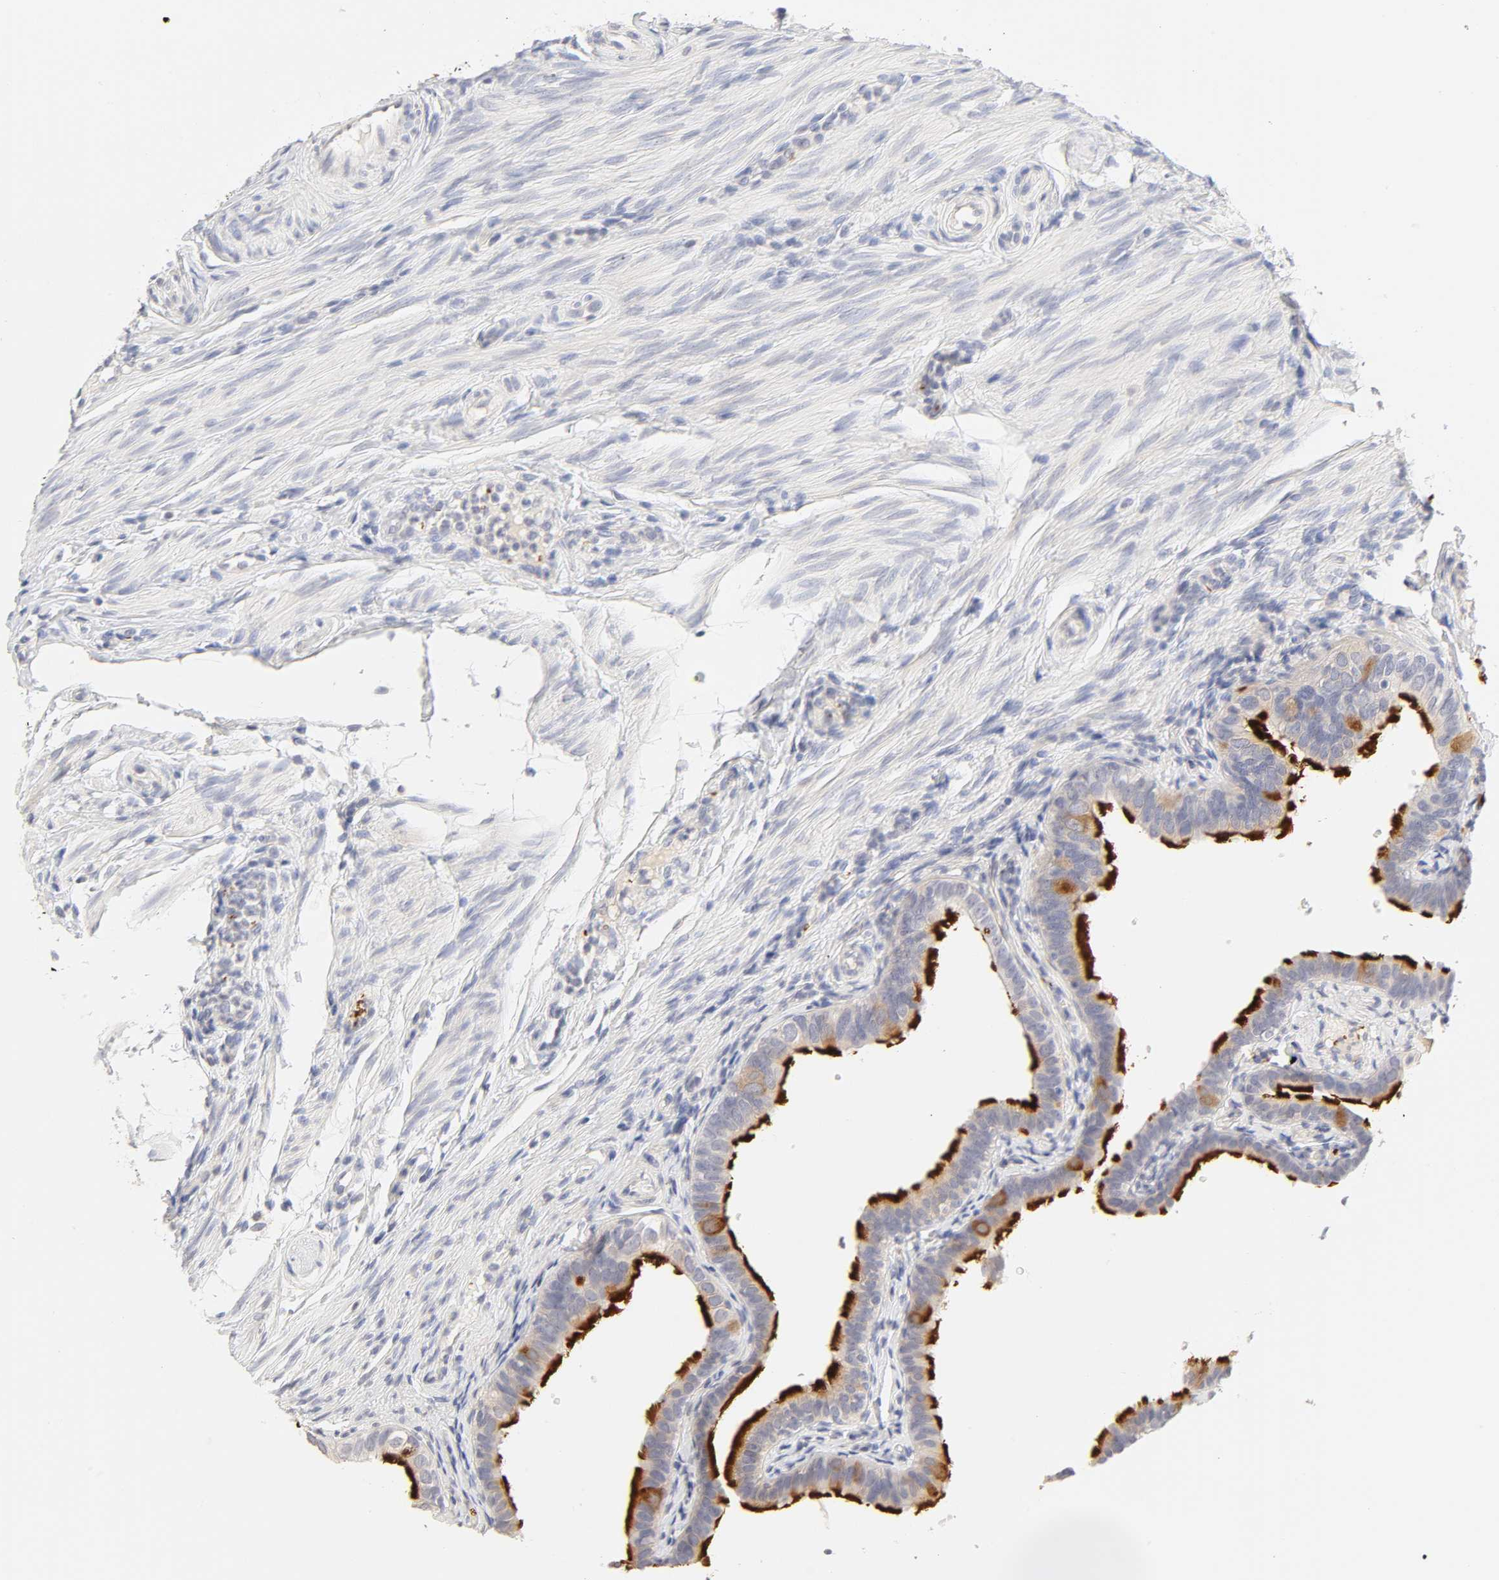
{"staining": {"intensity": "strong", "quantity": ">75%", "location": "cytoplasmic/membranous"}, "tissue": "fallopian tube", "cell_type": "Glandular cells", "image_type": "normal", "snomed": [{"axis": "morphology", "description": "Normal tissue, NOS"}, {"axis": "morphology", "description": "Dermoid, NOS"}, {"axis": "topography", "description": "Fallopian tube"}], "caption": "Fallopian tube stained with DAB (3,3'-diaminobenzidine) immunohistochemistry (IHC) reveals high levels of strong cytoplasmic/membranous staining in about >75% of glandular cells. (Stains: DAB (3,3'-diaminobenzidine) in brown, nuclei in blue, Microscopy: brightfield microscopy at high magnification).", "gene": "CYP4B1", "patient": {"sex": "female", "age": 33}}